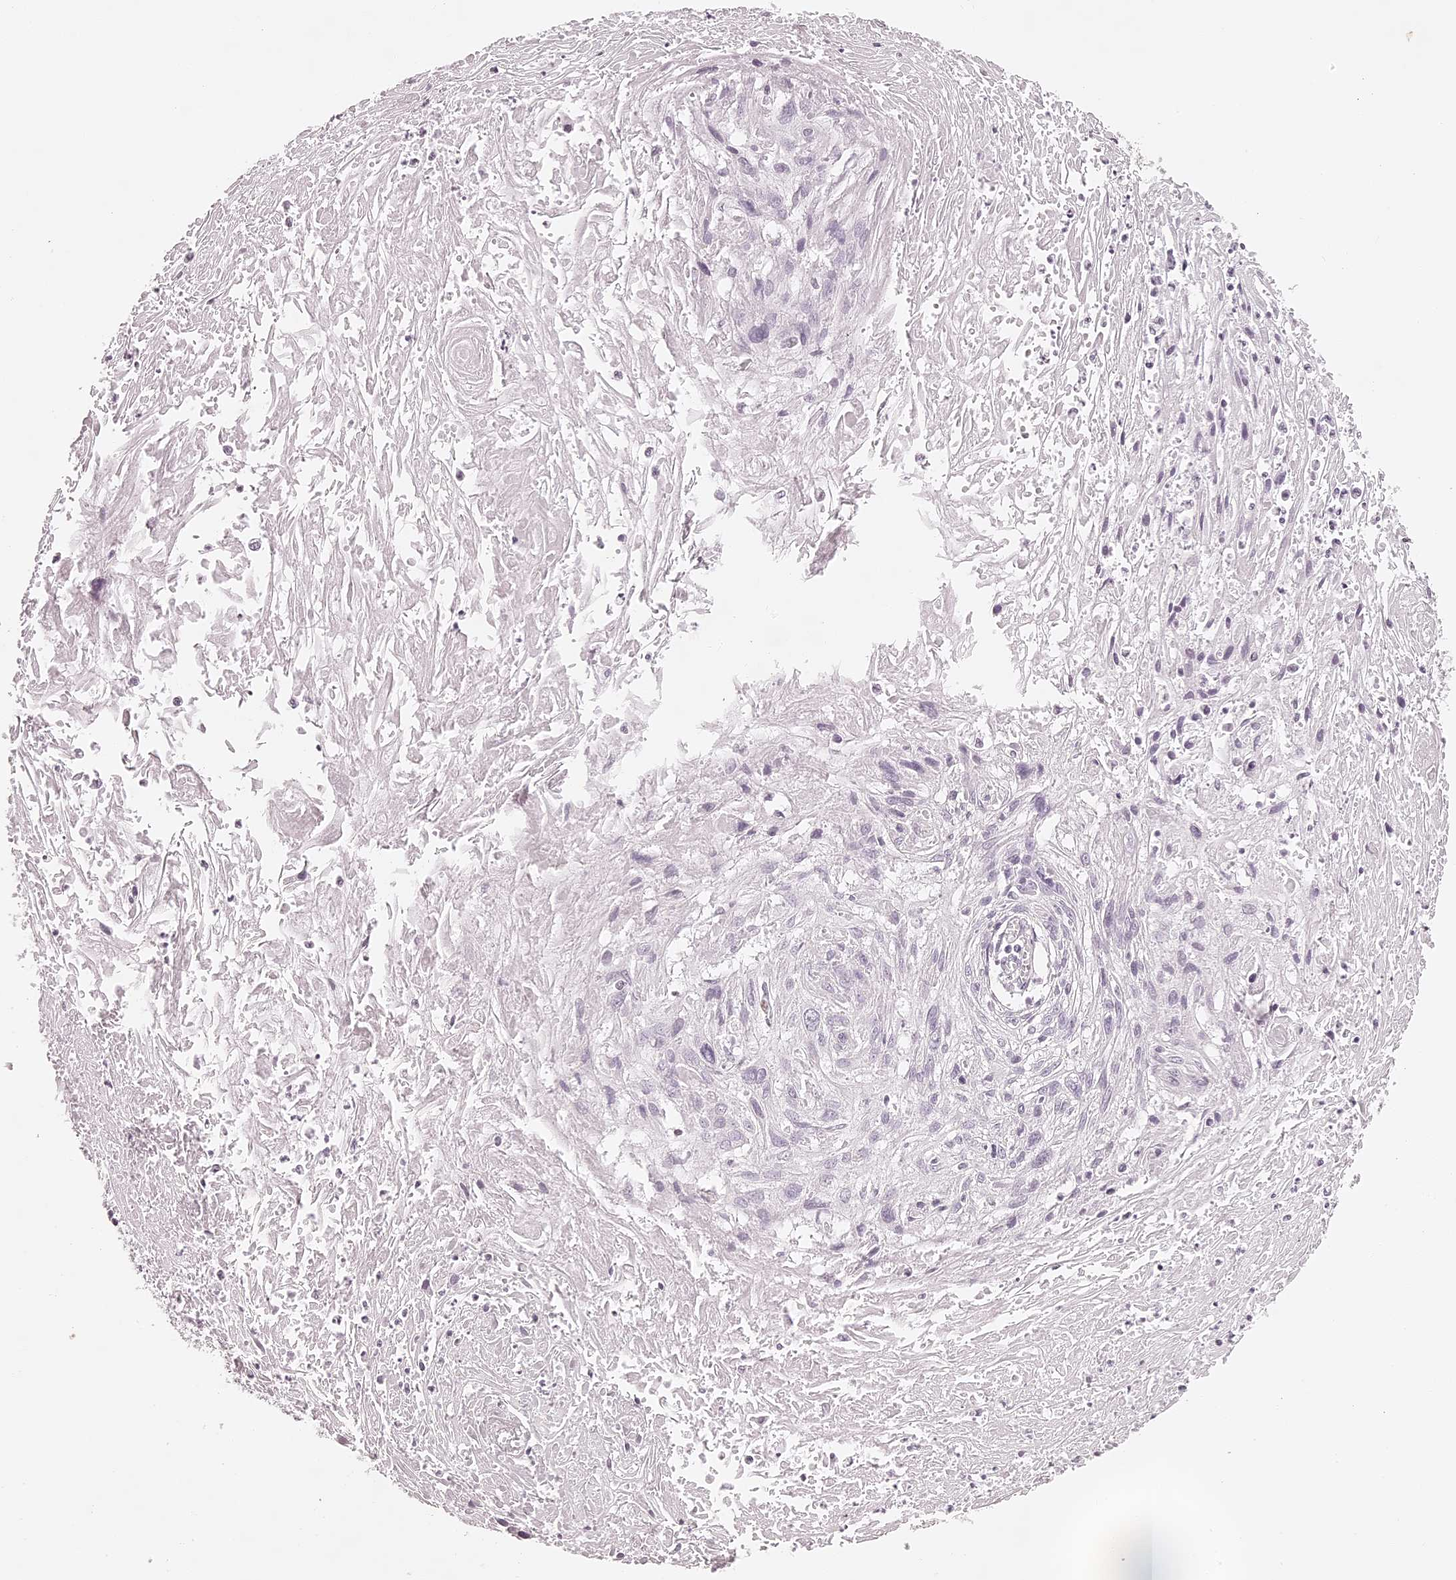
{"staining": {"intensity": "negative", "quantity": "none", "location": "none"}, "tissue": "cervical cancer", "cell_type": "Tumor cells", "image_type": "cancer", "snomed": [{"axis": "morphology", "description": "Squamous cell carcinoma, NOS"}, {"axis": "topography", "description": "Cervix"}], "caption": "This is a histopathology image of immunohistochemistry staining of cervical cancer (squamous cell carcinoma), which shows no staining in tumor cells.", "gene": "ELAPOR1", "patient": {"sex": "female", "age": 51}}